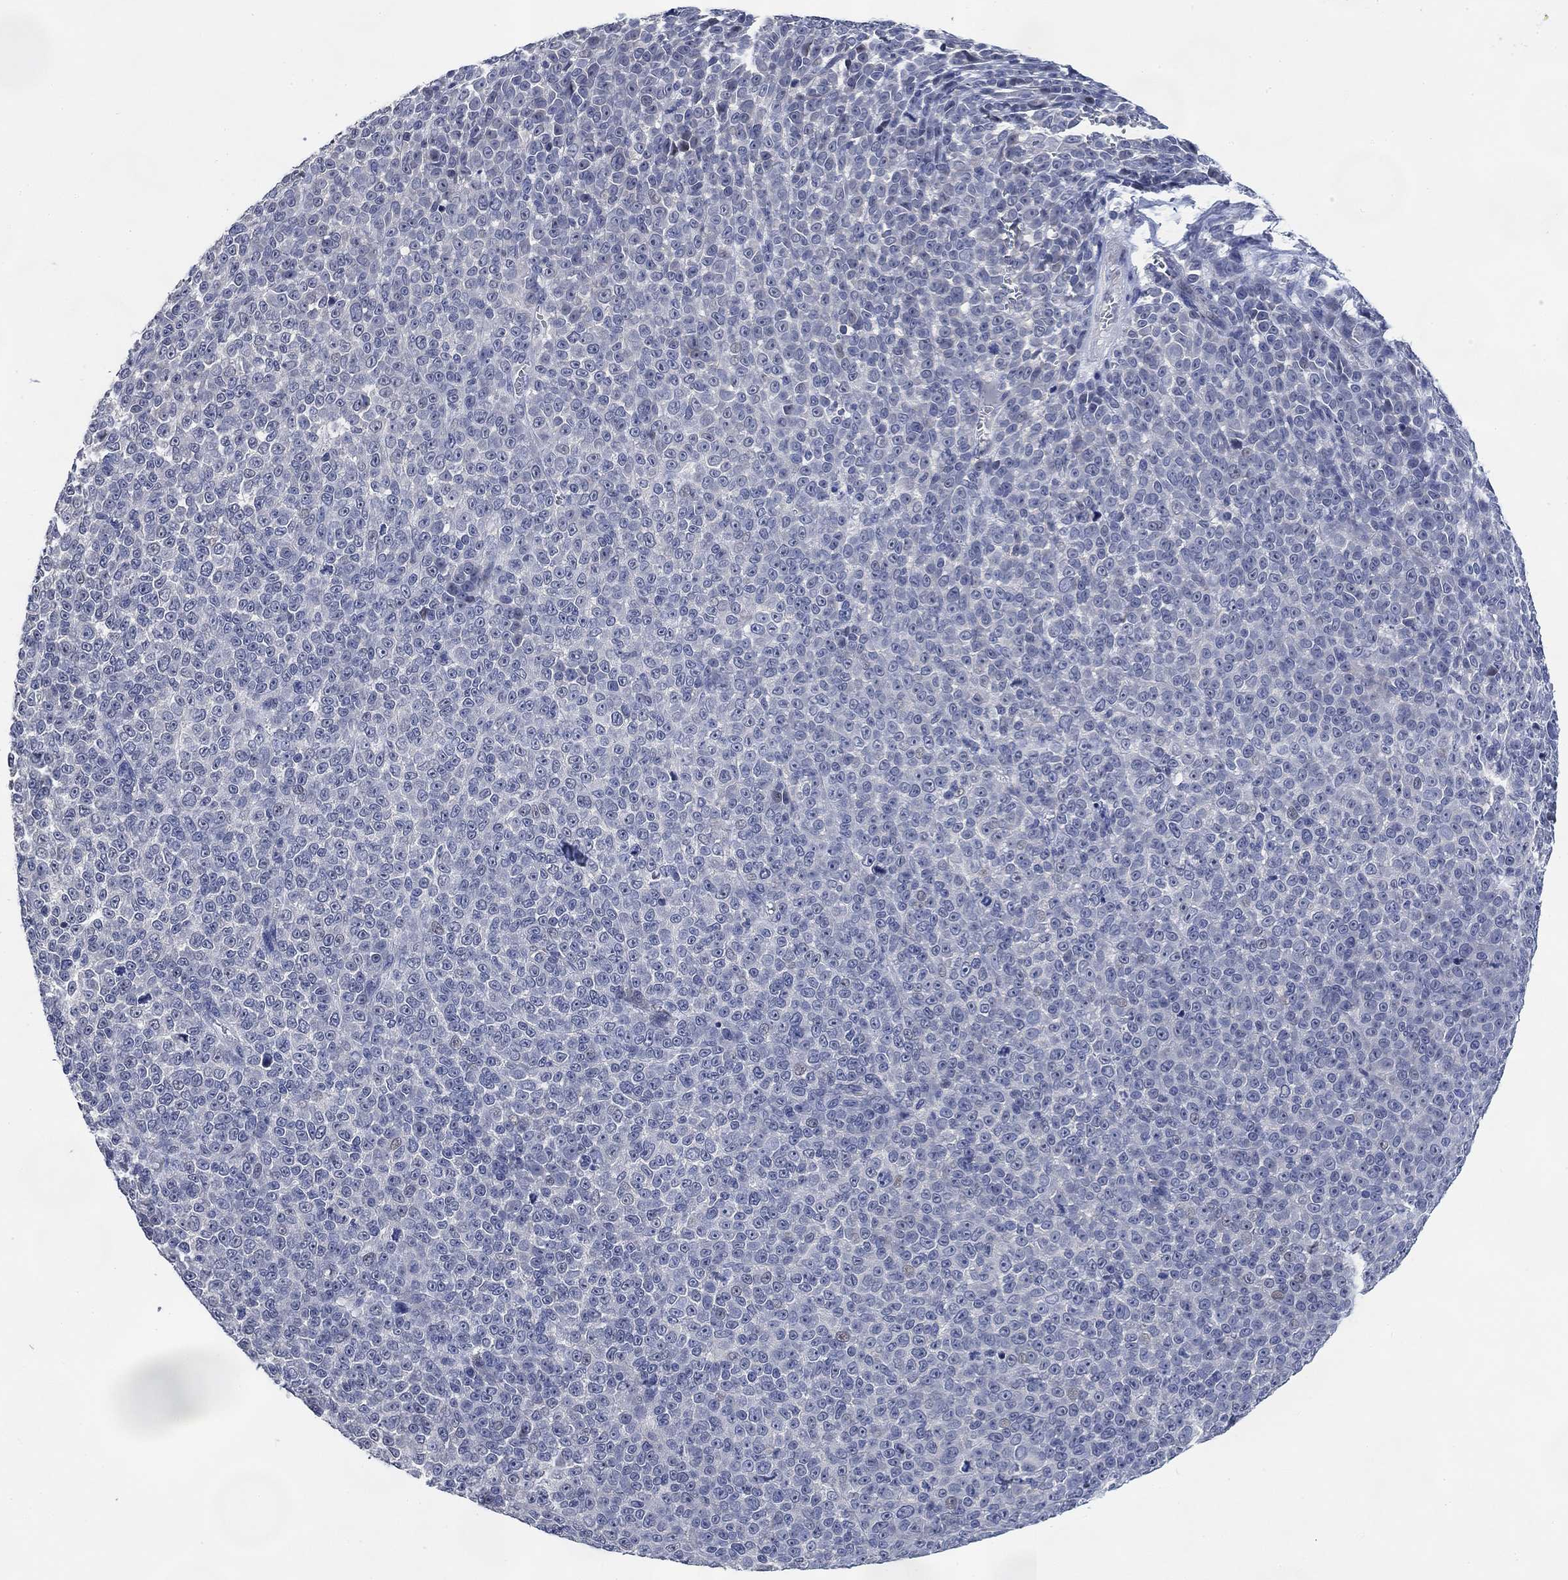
{"staining": {"intensity": "negative", "quantity": "none", "location": "none"}, "tissue": "melanoma", "cell_type": "Tumor cells", "image_type": "cancer", "snomed": [{"axis": "morphology", "description": "Malignant melanoma, NOS"}, {"axis": "topography", "description": "Skin"}], "caption": "The immunohistochemistry image has no significant expression in tumor cells of melanoma tissue.", "gene": "DAZL", "patient": {"sex": "female", "age": 95}}